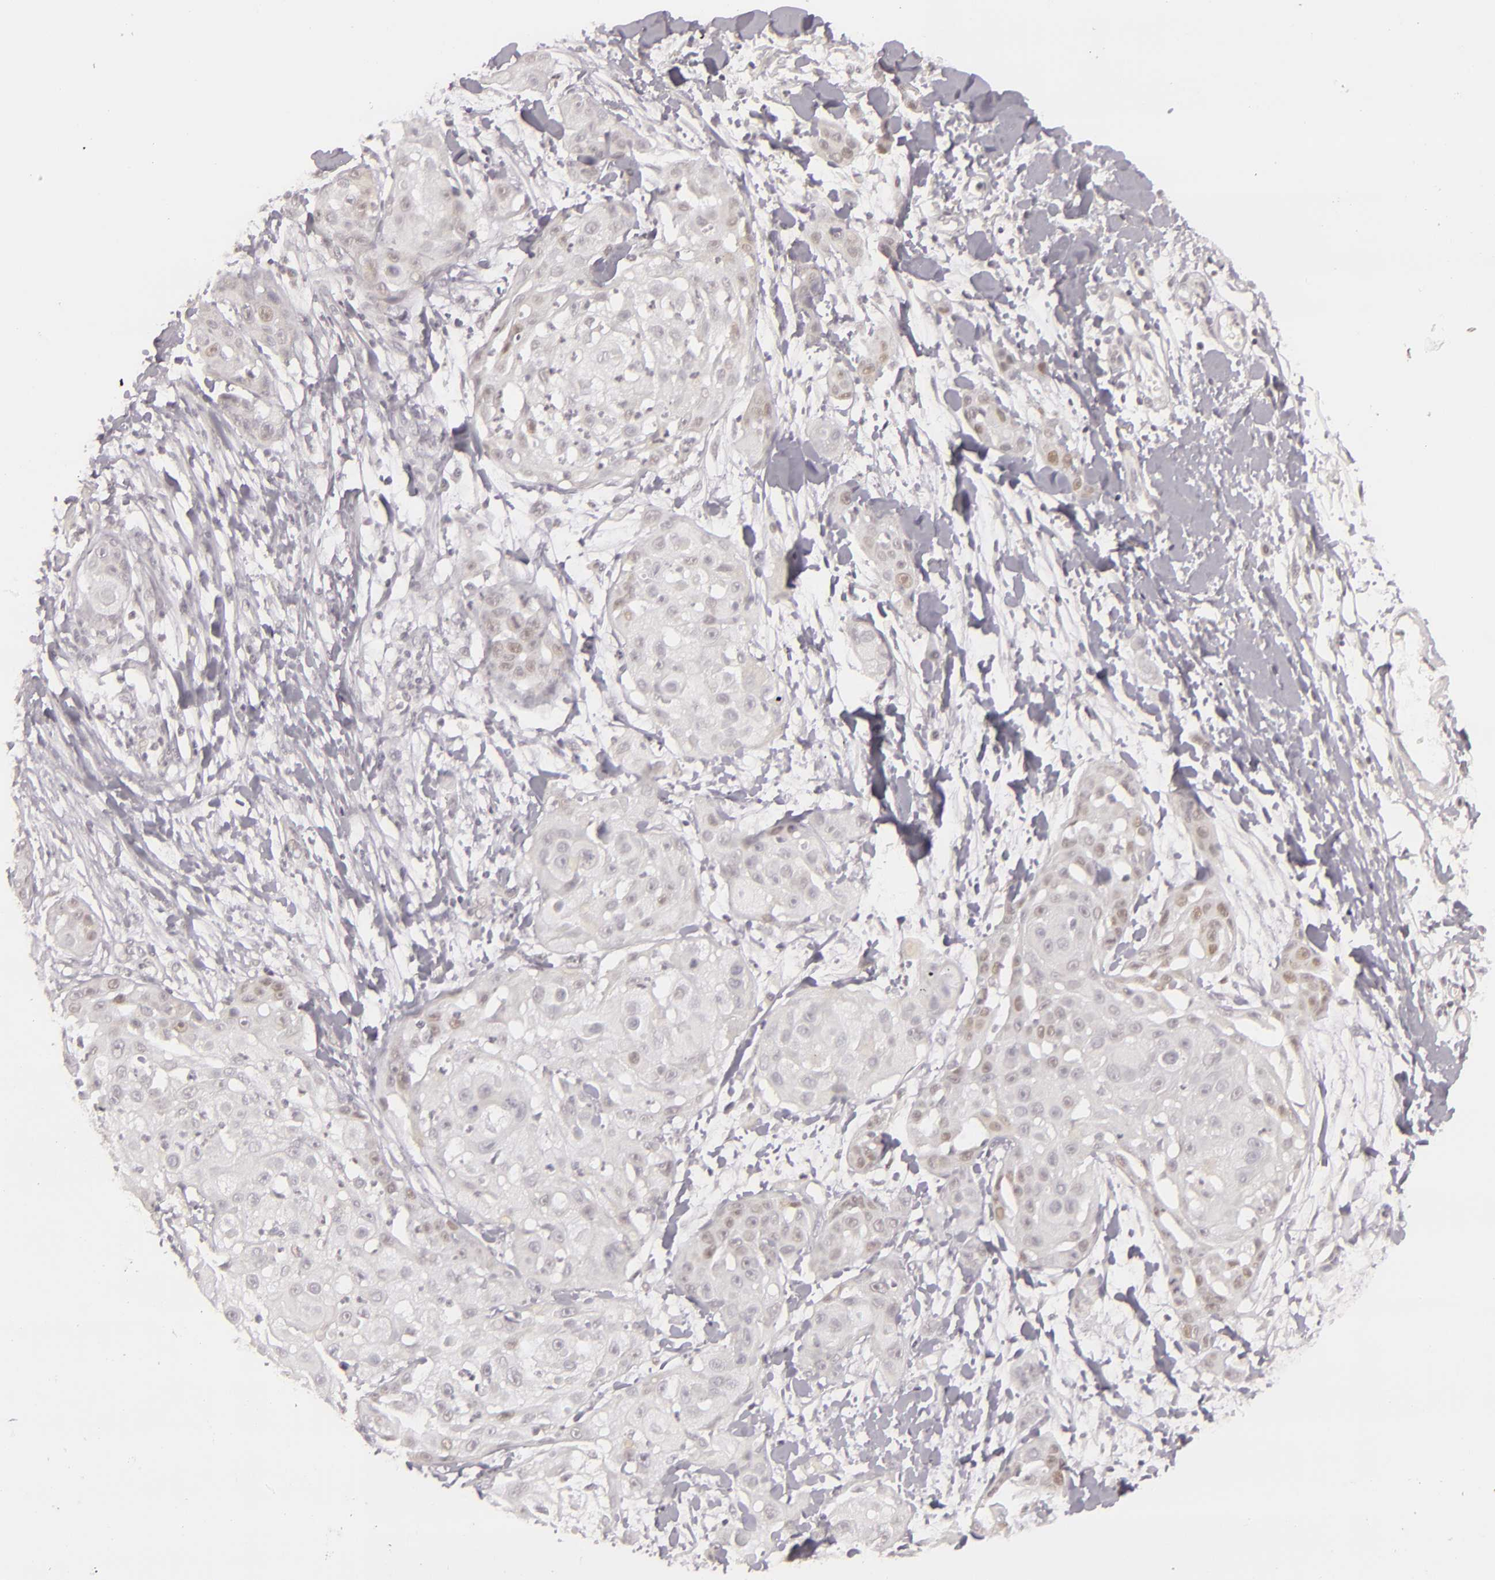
{"staining": {"intensity": "weak", "quantity": "<25%", "location": "cytoplasmic/membranous,nuclear"}, "tissue": "skin cancer", "cell_type": "Tumor cells", "image_type": "cancer", "snomed": [{"axis": "morphology", "description": "Squamous cell carcinoma, NOS"}, {"axis": "topography", "description": "Skin"}], "caption": "A high-resolution micrograph shows immunohistochemistry (IHC) staining of skin squamous cell carcinoma, which displays no significant positivity in tumor cells.", "gene": "SIX1", "patient": {"sex": "female", "age": 57}}